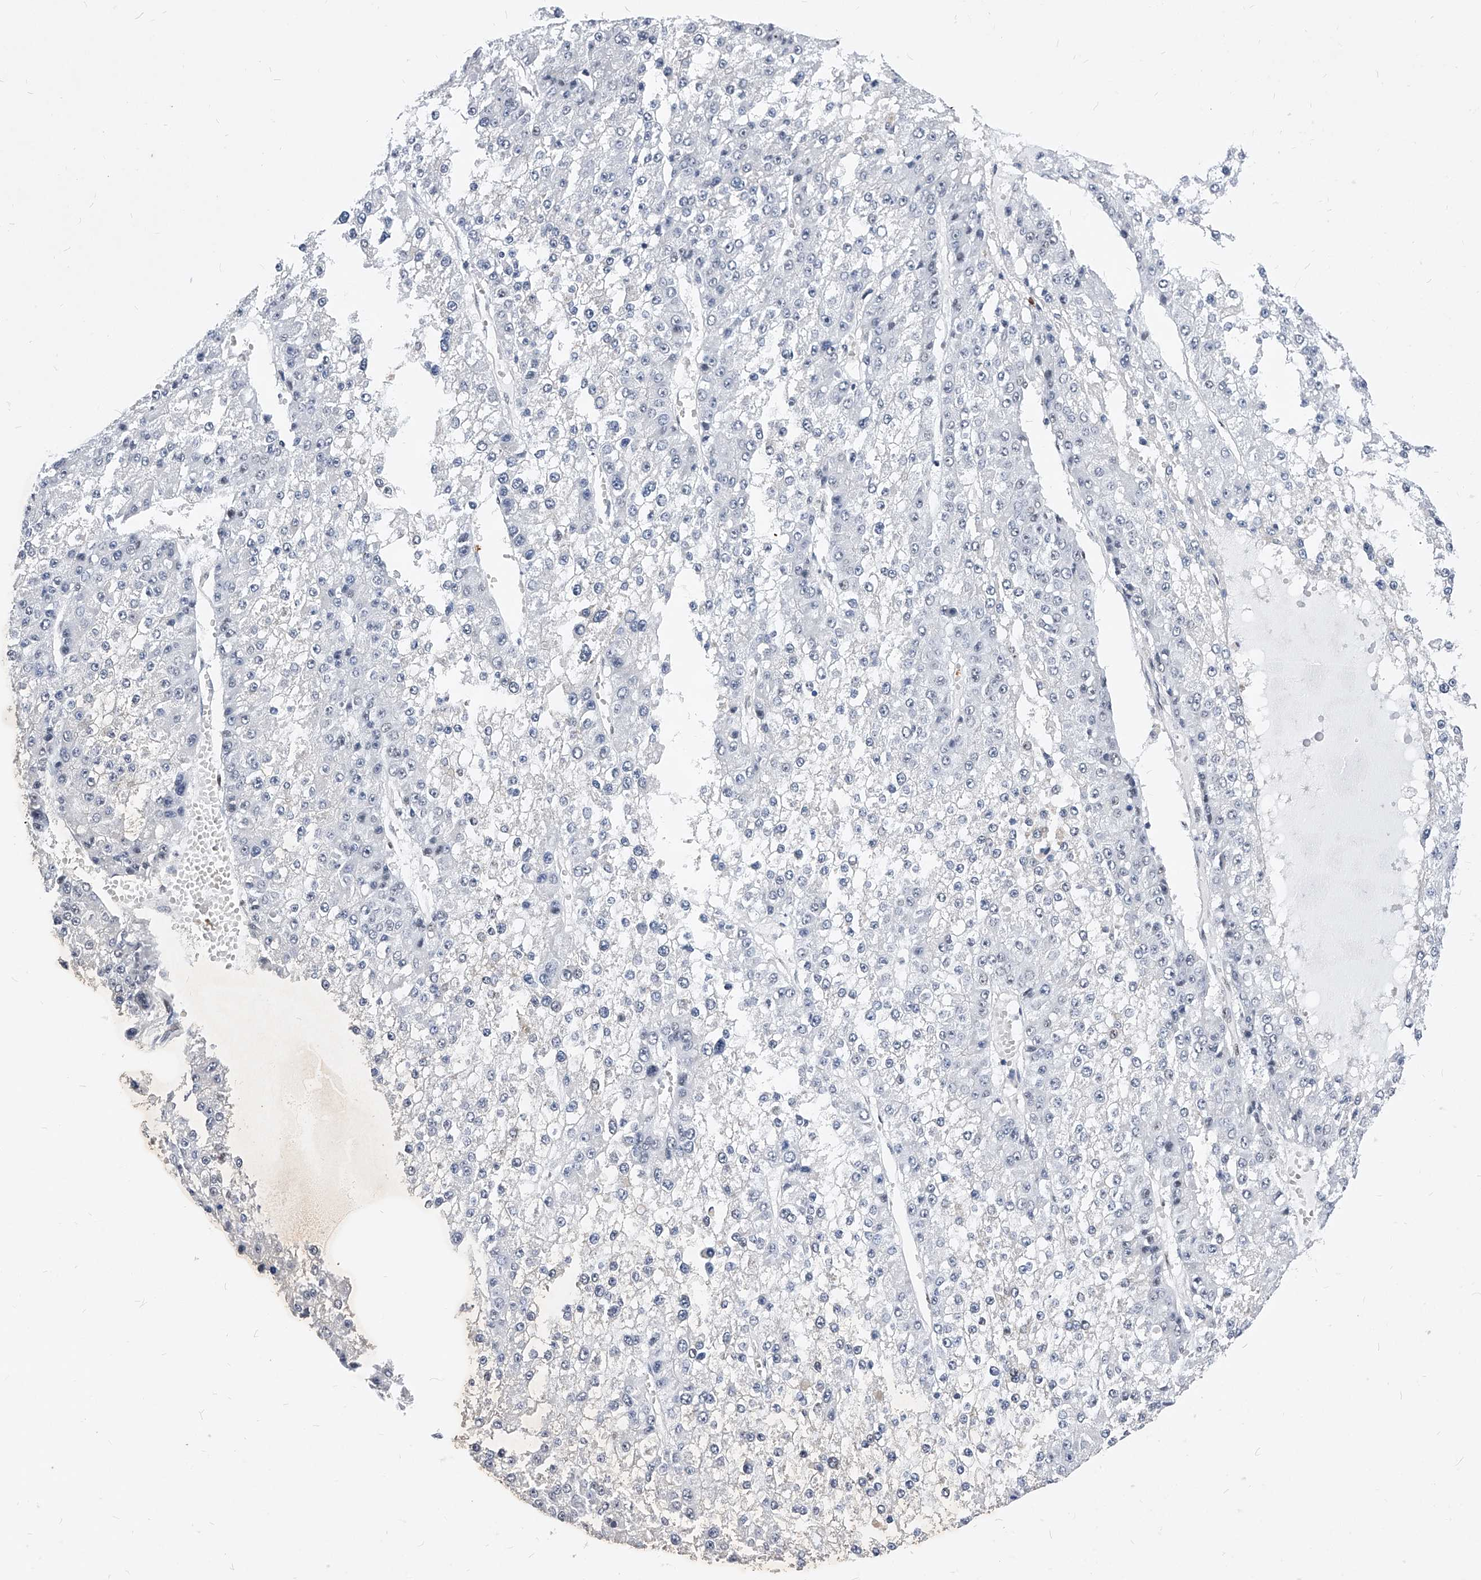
{"staining": {"intensity": "negative", "quantity": "none", "location": "none"}, "tissue": "liver cancer", "cell_type": "Tumor cells", "image_type": "cancer", "snomed": [{"axis": "morphology", "description": "Carcinoma, Hepatocellular, NOS"}, {"axis": "topography", "description": "Liver"}], "caption": "This photomicrograph is of liver hepatocellular carcinoma stained with immunohistochemistry to label a protein in brown with the nuclei are counter-stained blue. There is no positivity in tumor cells.", "gene": "TESK2", "patient": {"sex": "female", "age": 73}}